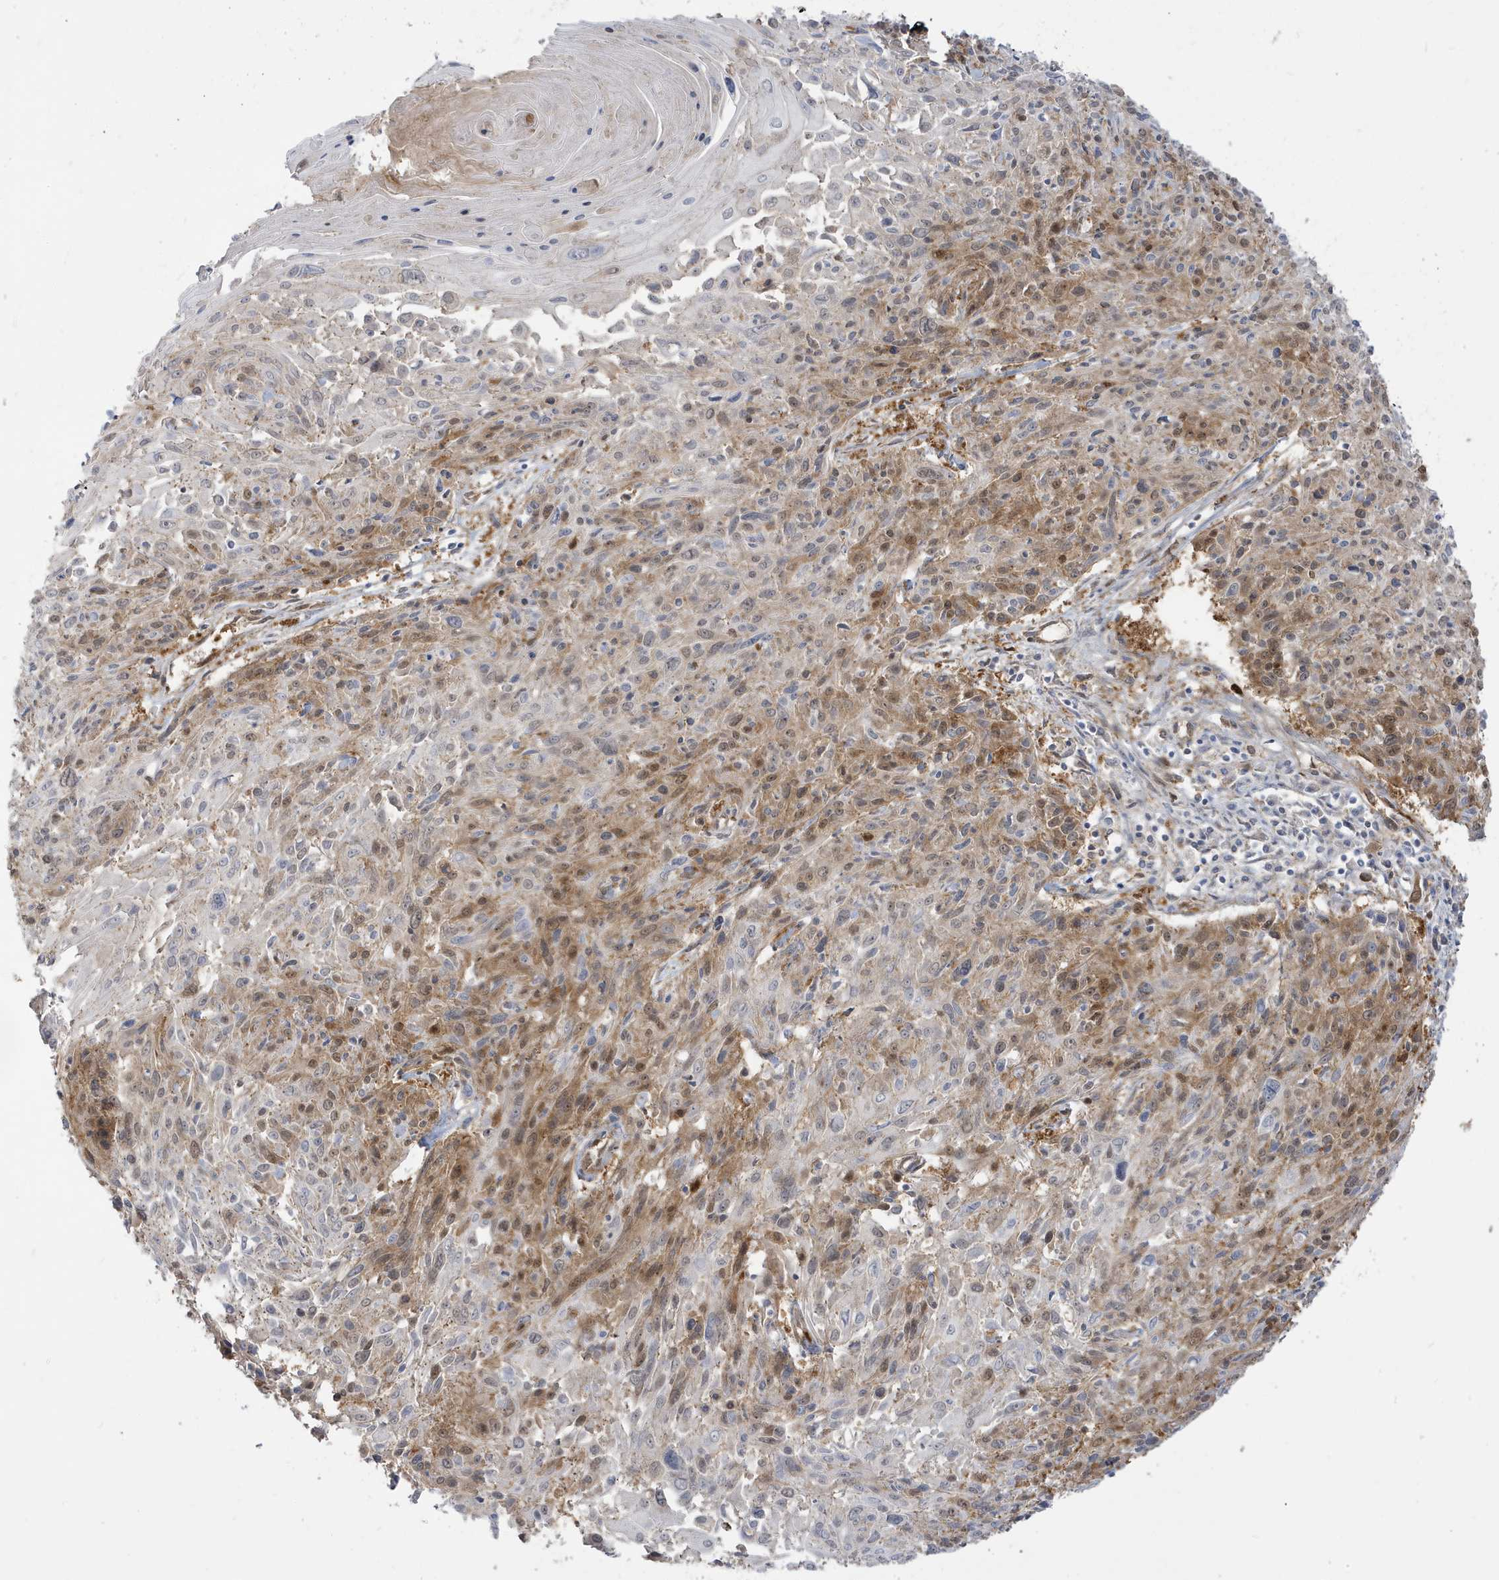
{"staining": {"intensity": "moderate", "quantity": "25%-75%", "location": "cytoplasmic/membranous"}, "tissue": "cervical cancer", "cell_type": "Tumor cells", "image_type": "cancer", "snomed": [{"axis": "morphology", "description": "Squamous cell carcinoma, NOS"}, {"axis": "topography", "description": "Cervix"}], "caption": "Tumor cells display medium levels of moderate cytoplasmic/membranous positivity in approximately 25%-75% of cells in squamous cell carcinoma (cervical). The protein is shown in brown color, while the nuclei are stained blue.", "gene": "STAM", "patient": {"sex": "female", "age": 51}}